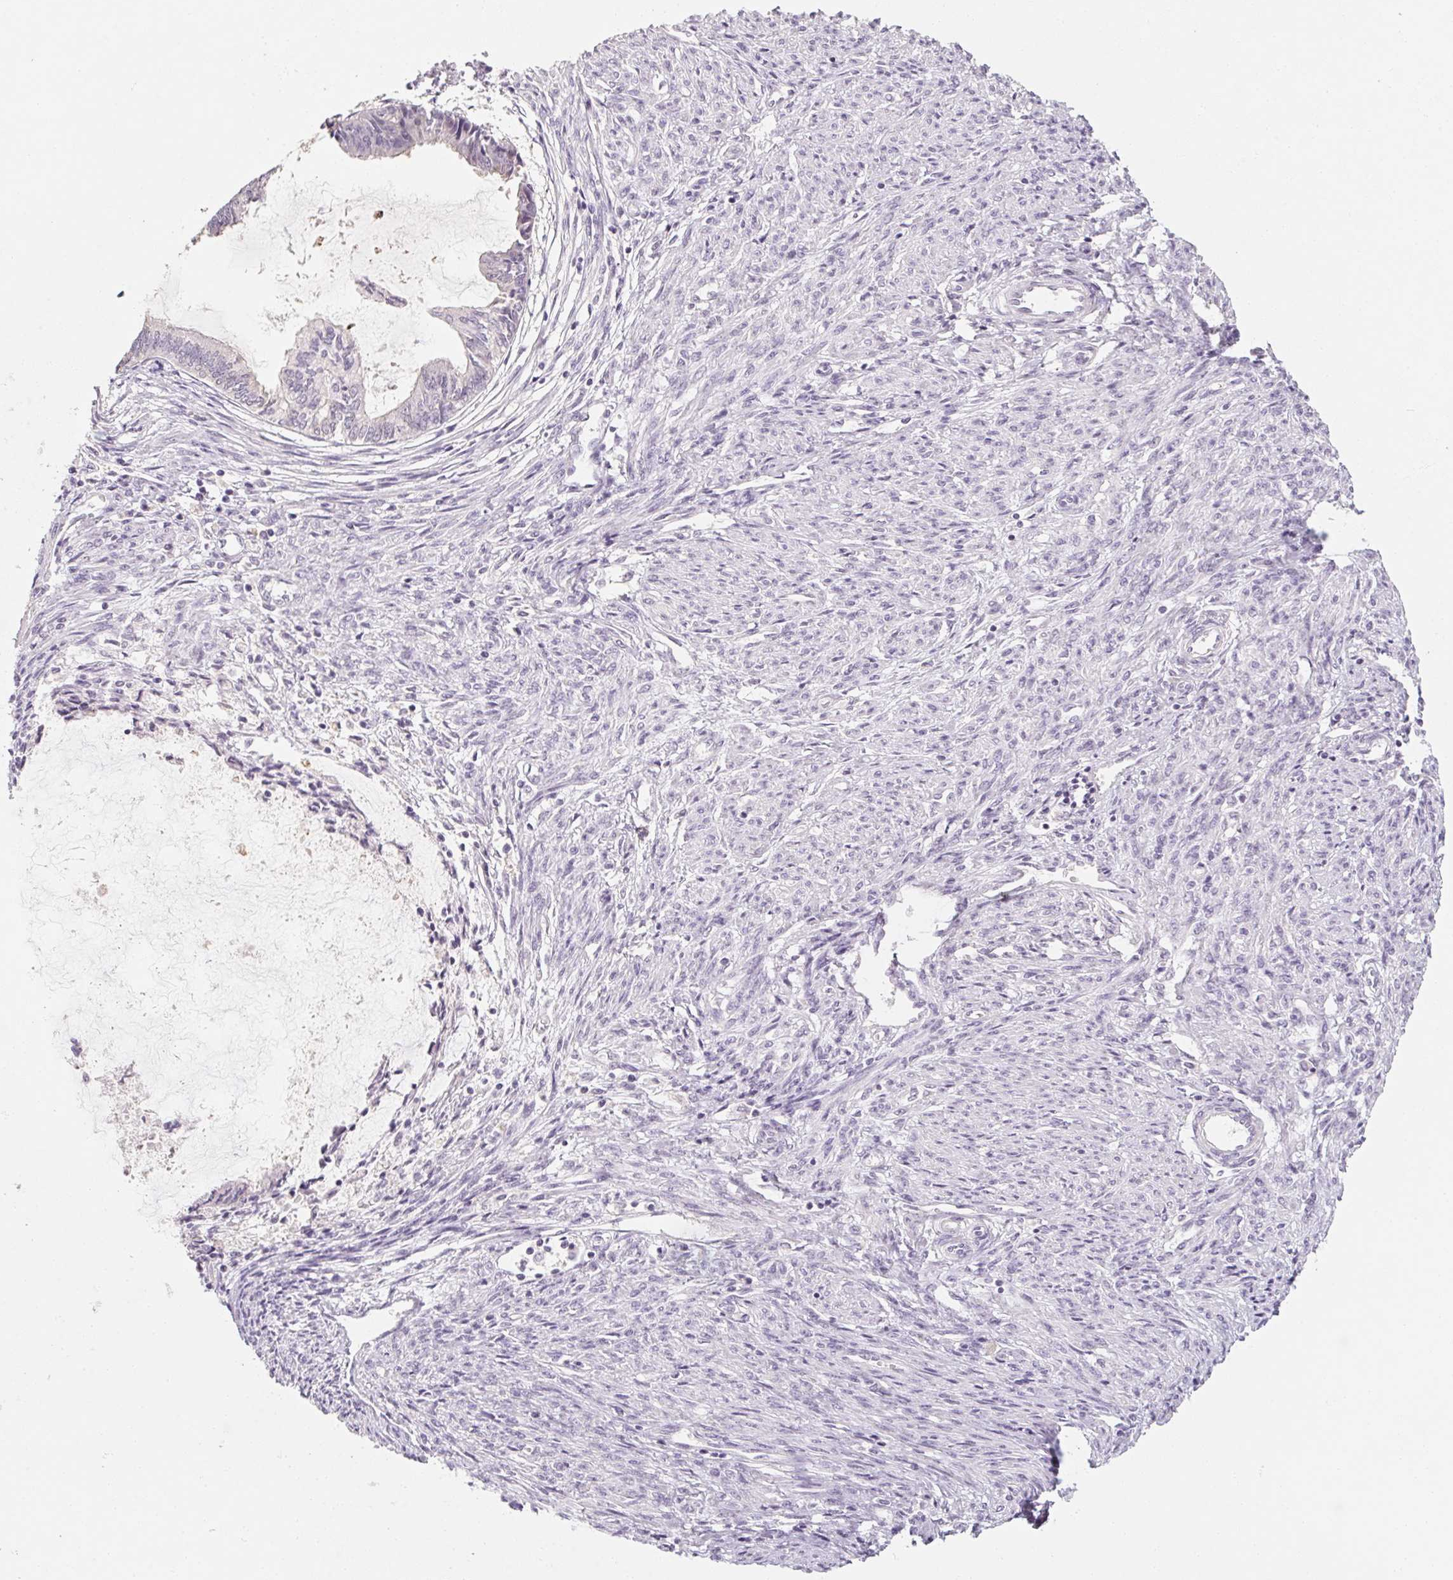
{"staining": {"intensity": "negative", "quantity": "none", "location": "none"}, "tissue": "endometrial cancer", "cell_type": "Tumor cells", "image_type": "cancer", "snomed": [{"axis": "morphology", "description": "Adenocarcinoma, NOS"}, {"axis": "topography", "description": "Endometrium"}], "caption": "Immunohistochemistry (IHC) image of human endometrial adenocarcinoma stained for a protein (brown), which reveals no expression in tumor cells.", "gene": "CAPZA3", "patient": {"sex": "female", "age": 86}}